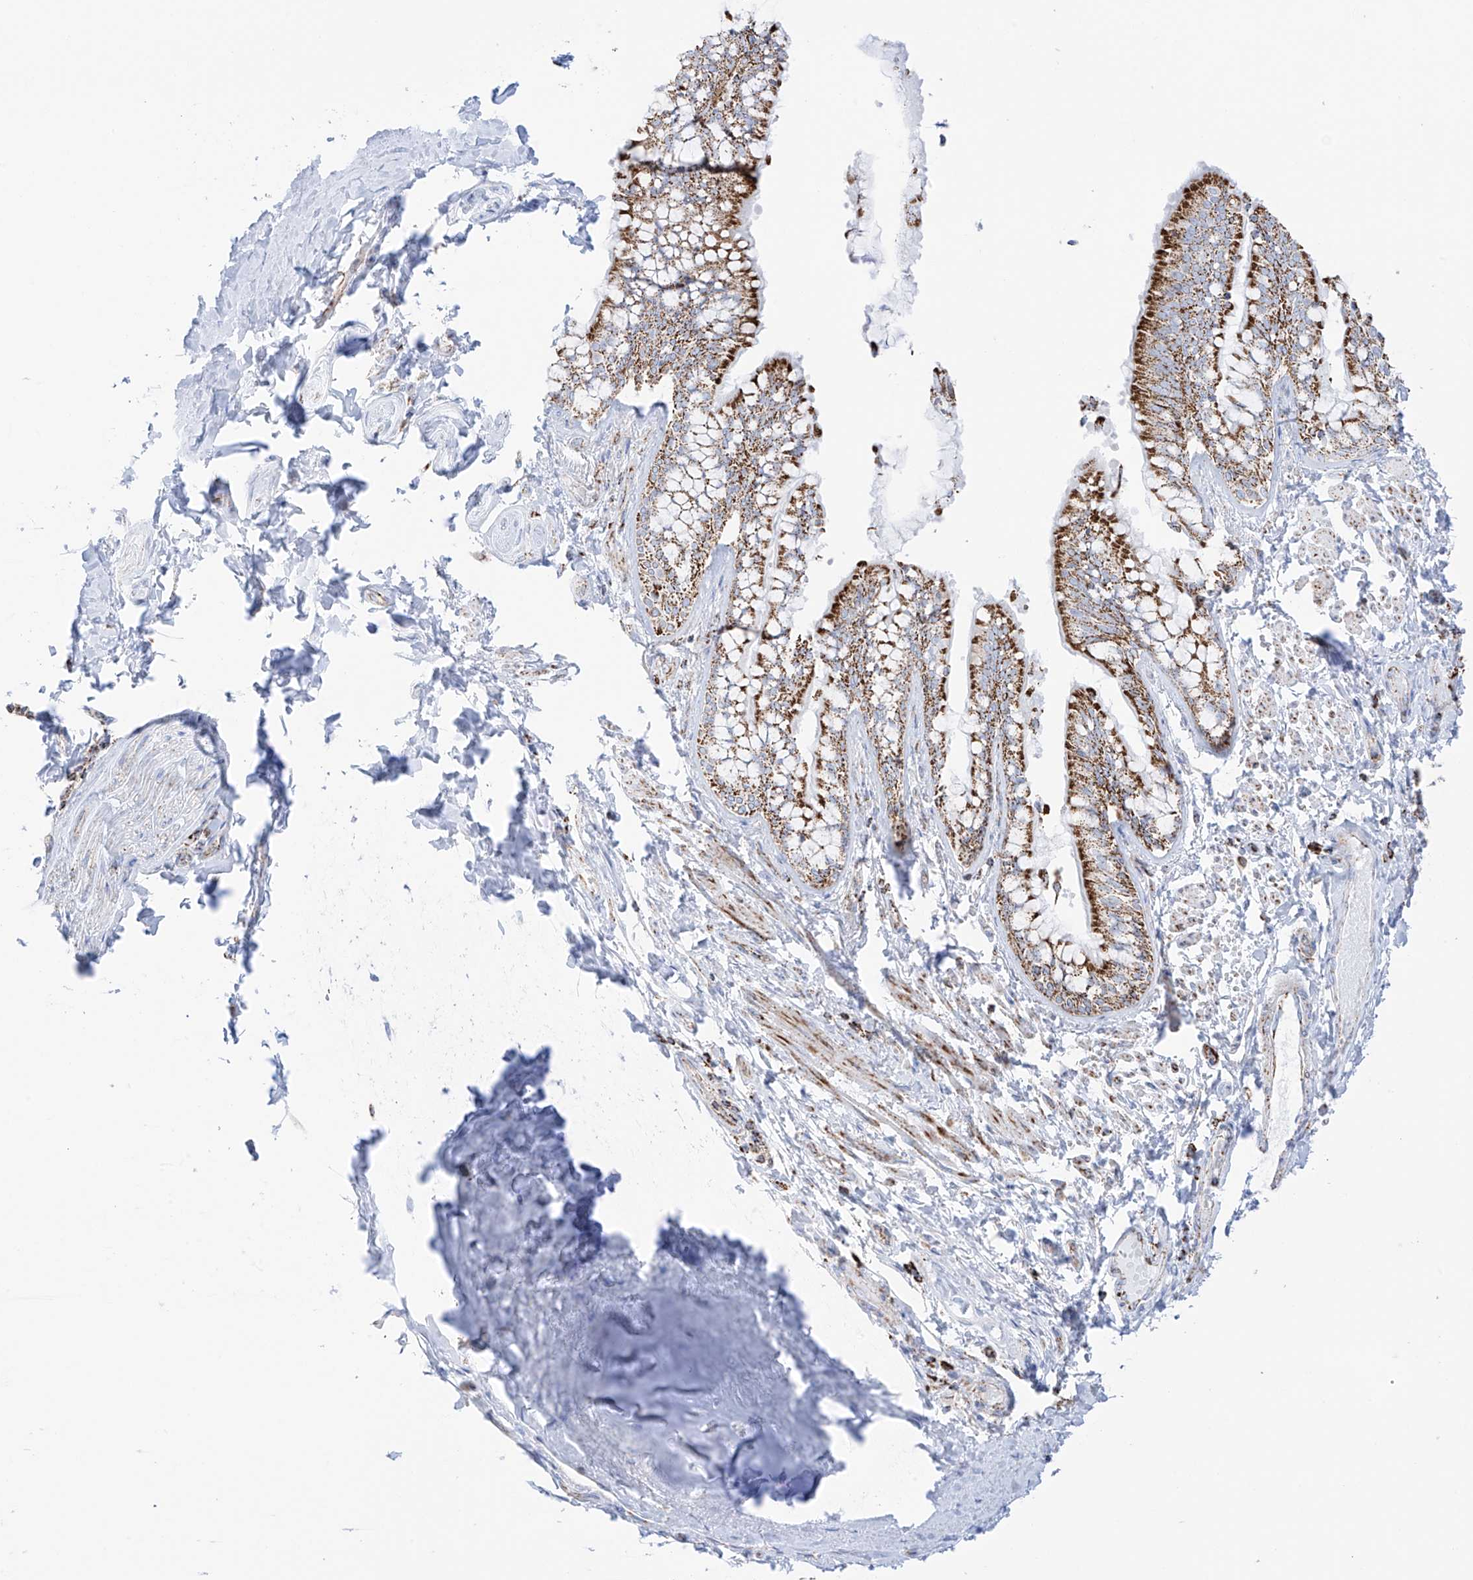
{"staining": {"intensity": "strong", "quantity": ">75%", "location": "cytoplasmic/membranous"}, "tissue": "bronchus", "cell_type": "Respiratory epithelial cells", "image_type": "normal", "snomed": [{"axis": "morphology", "description": "Normal tissue, NOS"}, {"axis": "morphology", "description": "Inflammation, NOS"}, {"axis": "topography", "description": "Lung"}], "caption": "This histopathology image displays benign bronchus stained with immunohistochemistry (IHC) to label a protein in brown. The cytoplasmic/membranous of respiratory epithelial cells show strong positivity for the protein. Nuclei are counter-stained blue.", "gene": "XKR3", "patient": {"sex": "female", "age": 46}}